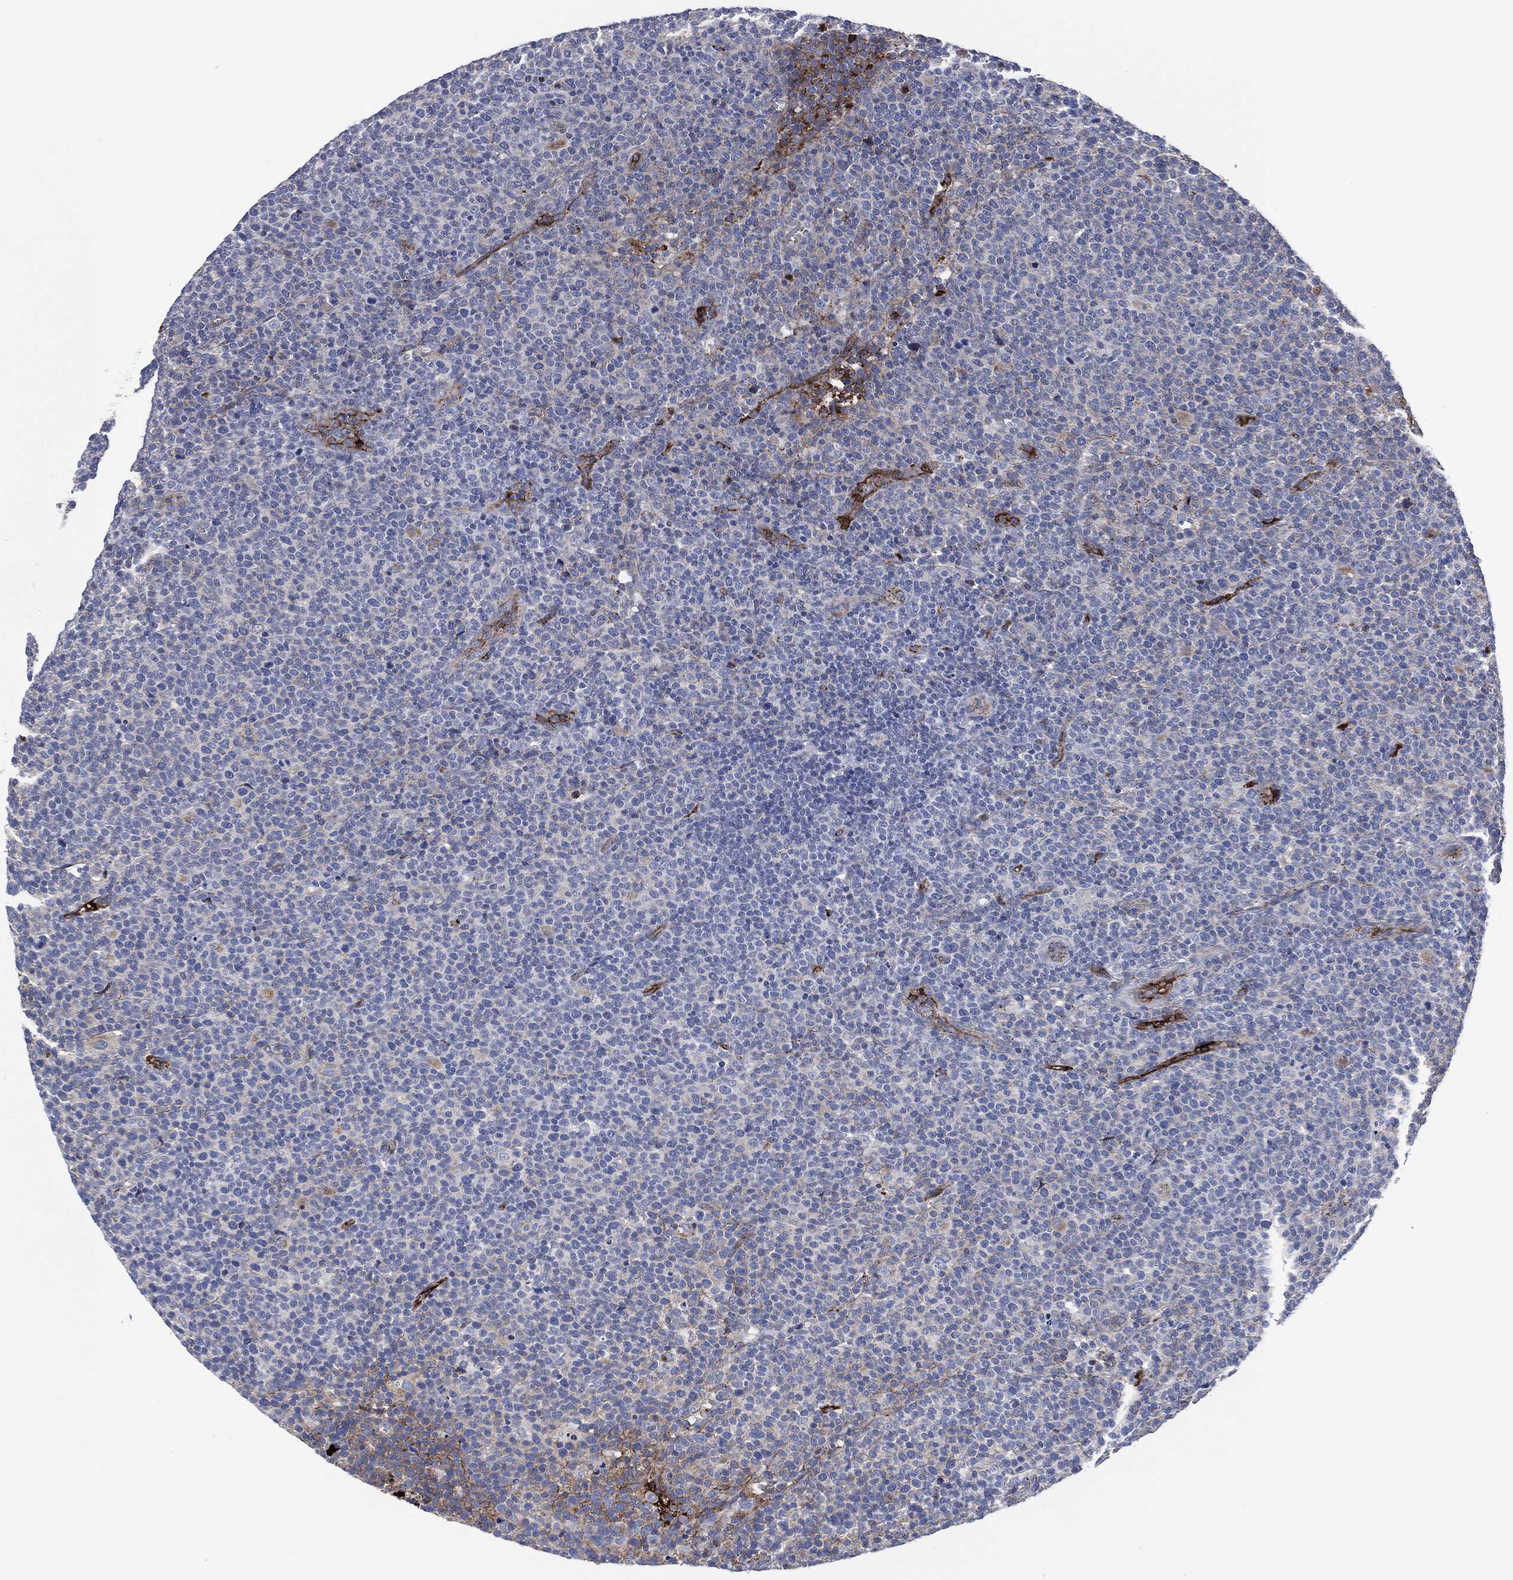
{"staining": {"intensity": "negative", "quantity": "none", "location": "none"}, "tissue": "lymphoma", "cell_type": "Tumor cells", "image_type": "cancer", "snomed": [{"axis": "morphology", "description": "Malignant lymphoma, non-Hodgkin's type, High grade"}, {"axis": "topography", "description": "Lymph node"}], "caption": "This is a histopathology image of IHC staining of lymphoma, which shows no staining in tumor cells. (DAB (3,3'-diaminobenzidine) IHC visualized using brightfield microscopy, high magnification).", "gene": "APOB", "patient": {"sex": "male", "age": 61}}